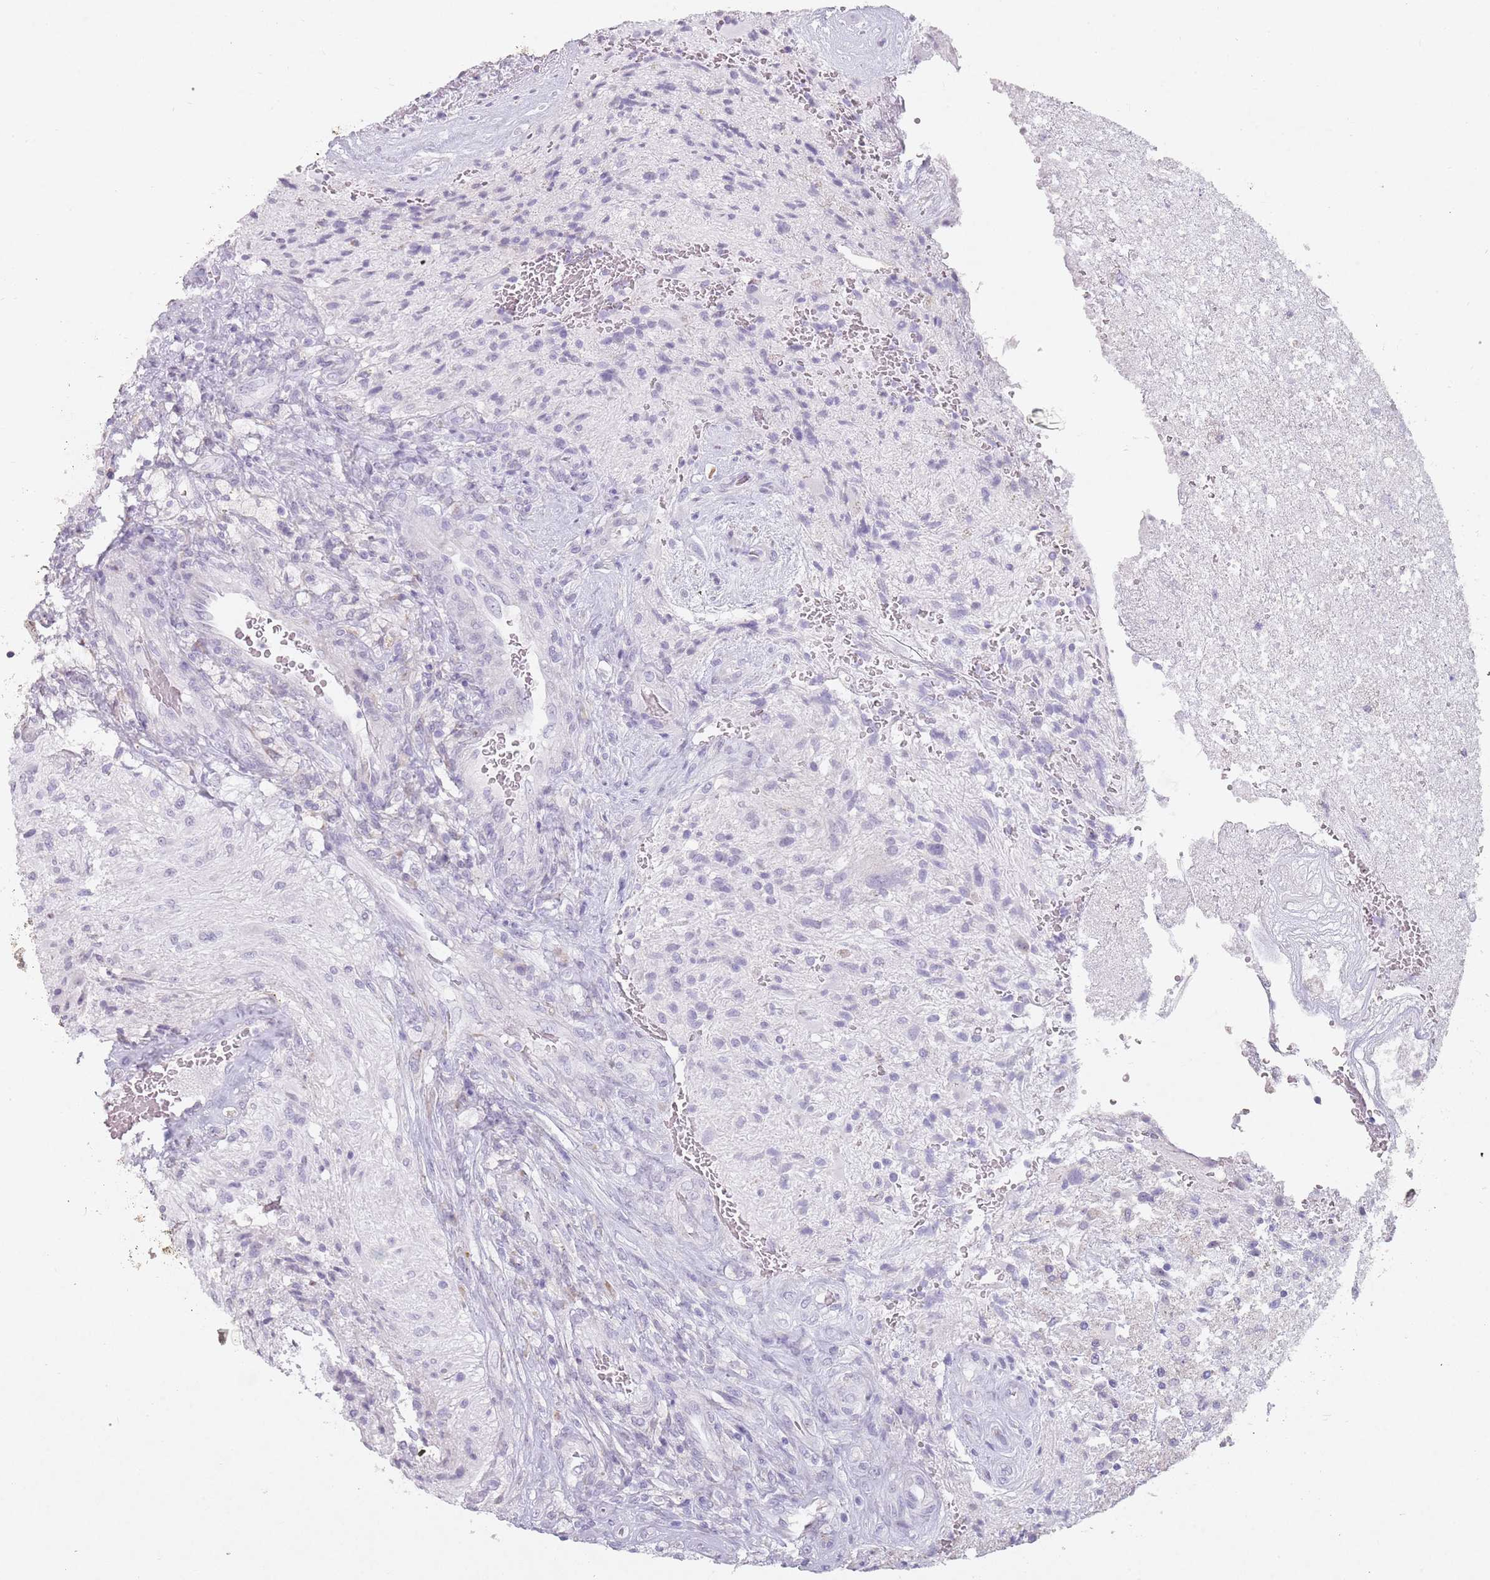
{"staining": {"intensity": "negative", "quantity": "none", "location": "none"}, "tissue": "glioma", "cell_type": "Tumor cells", "image_type": "cancer", "snomed": [{"axis": "morphology", "description": "Glioma, malignant, High grade"}, {"axis": "topography", "description": "Brain"}], "caption": "Immunohistochemistry photomicrograph of malignant glioma (high-grade) stained for a protein (brown), which reveals no expression in tumor cells.", "gene": "DDX4", "patient": {"sex": "male", "age": 56}}